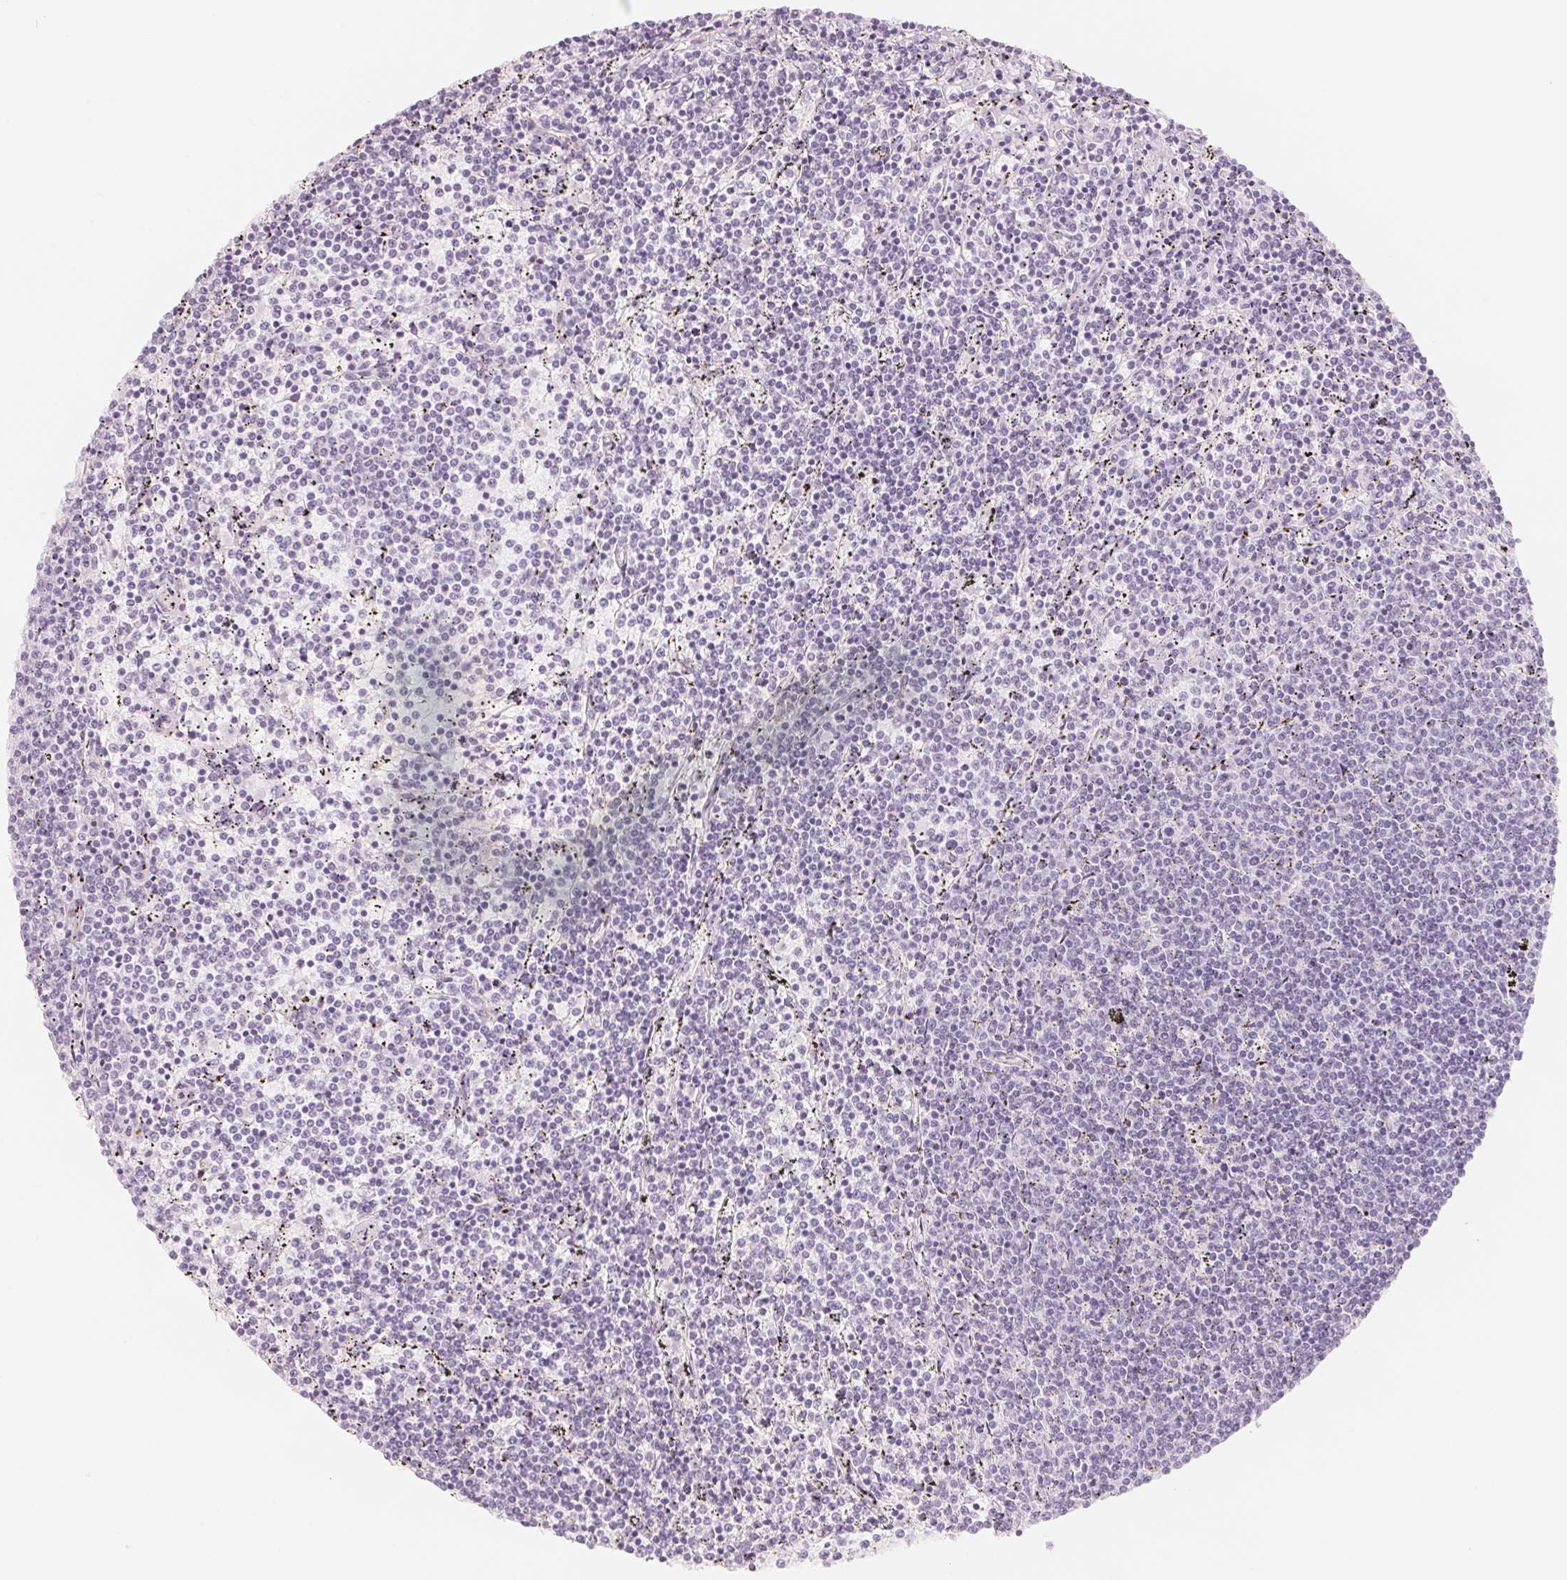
{"staining": {"intensity": "negative", "quantity": "none", "location": "none"}, "tissue": "lymphoma", "cell_type": "Tumor cells", "image_type": "cancer", "snomed": [{"axis": "morphology", "description": "Malignant lymphoma, non-Hodgkin's type, Low grade"}, {"axis": "topography", "description": "Spleen"}], "caption": "Tumor cells are negative for brown protein staining in low-grade malignant lymphoma, non-Hodgkin's type.", "gene": "CFHR2", "patient": {"sex": "female", "age": 50}}